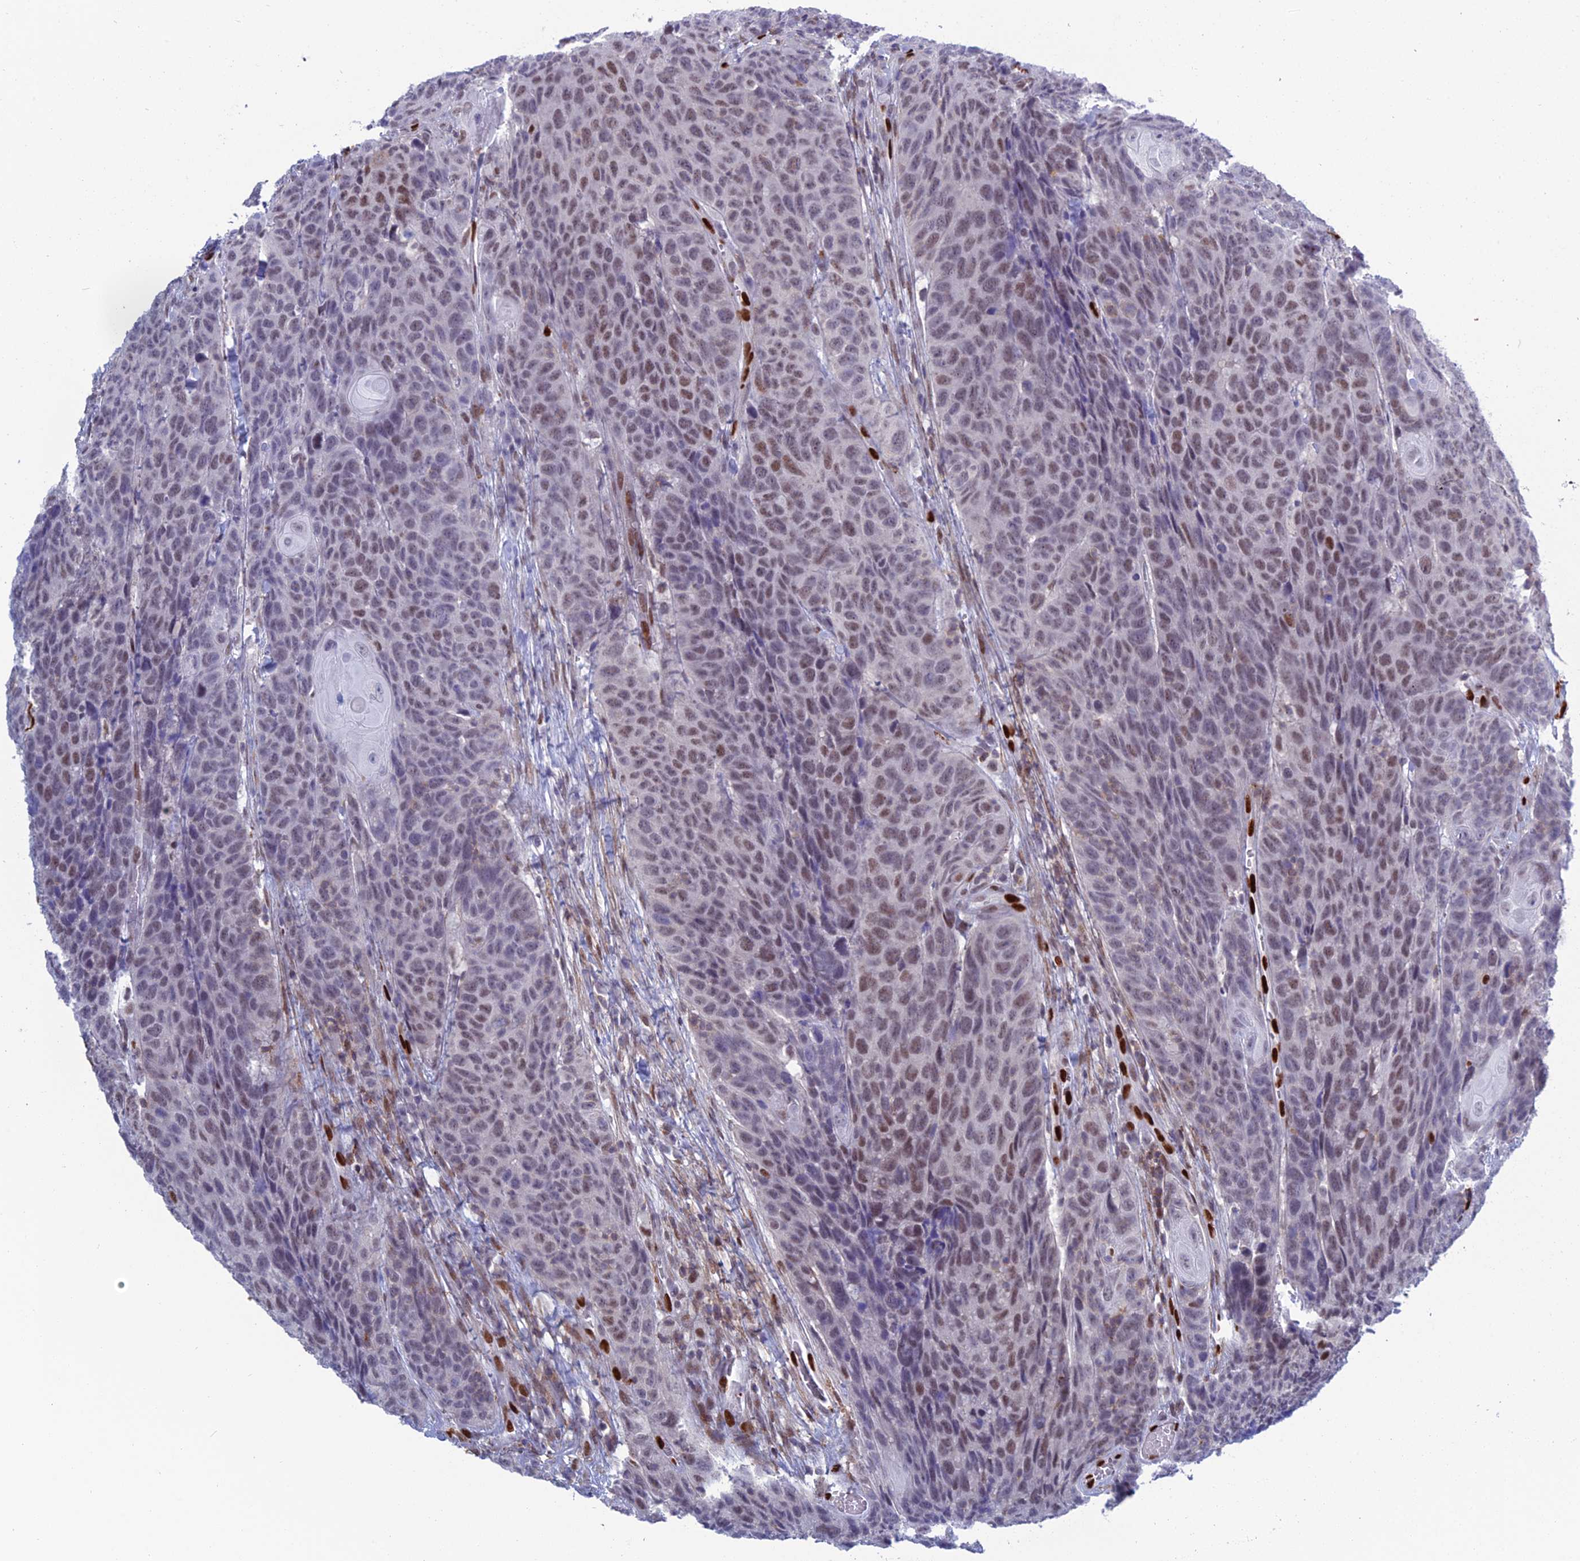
{"staining": {"intensity": "moderate", "quantity": "<25%", "location": "nuclear"}, "tissue": "head and neck cancer", "cell_type": "Tumor cells", "image_type": "cancer", "snomed": [{"axis": "morphology", "description": "Squamous cell carcinoma, NOS"}, {"axis": "topography", "description": "Head-Neck"}], "caption": "Squamous cell carcinoma (head and neck) stained with a protein marker demonstrates moderate staining in tumor cells.", "gene": "NOL4L", "patient": {"sex": "male", "age": 66}}